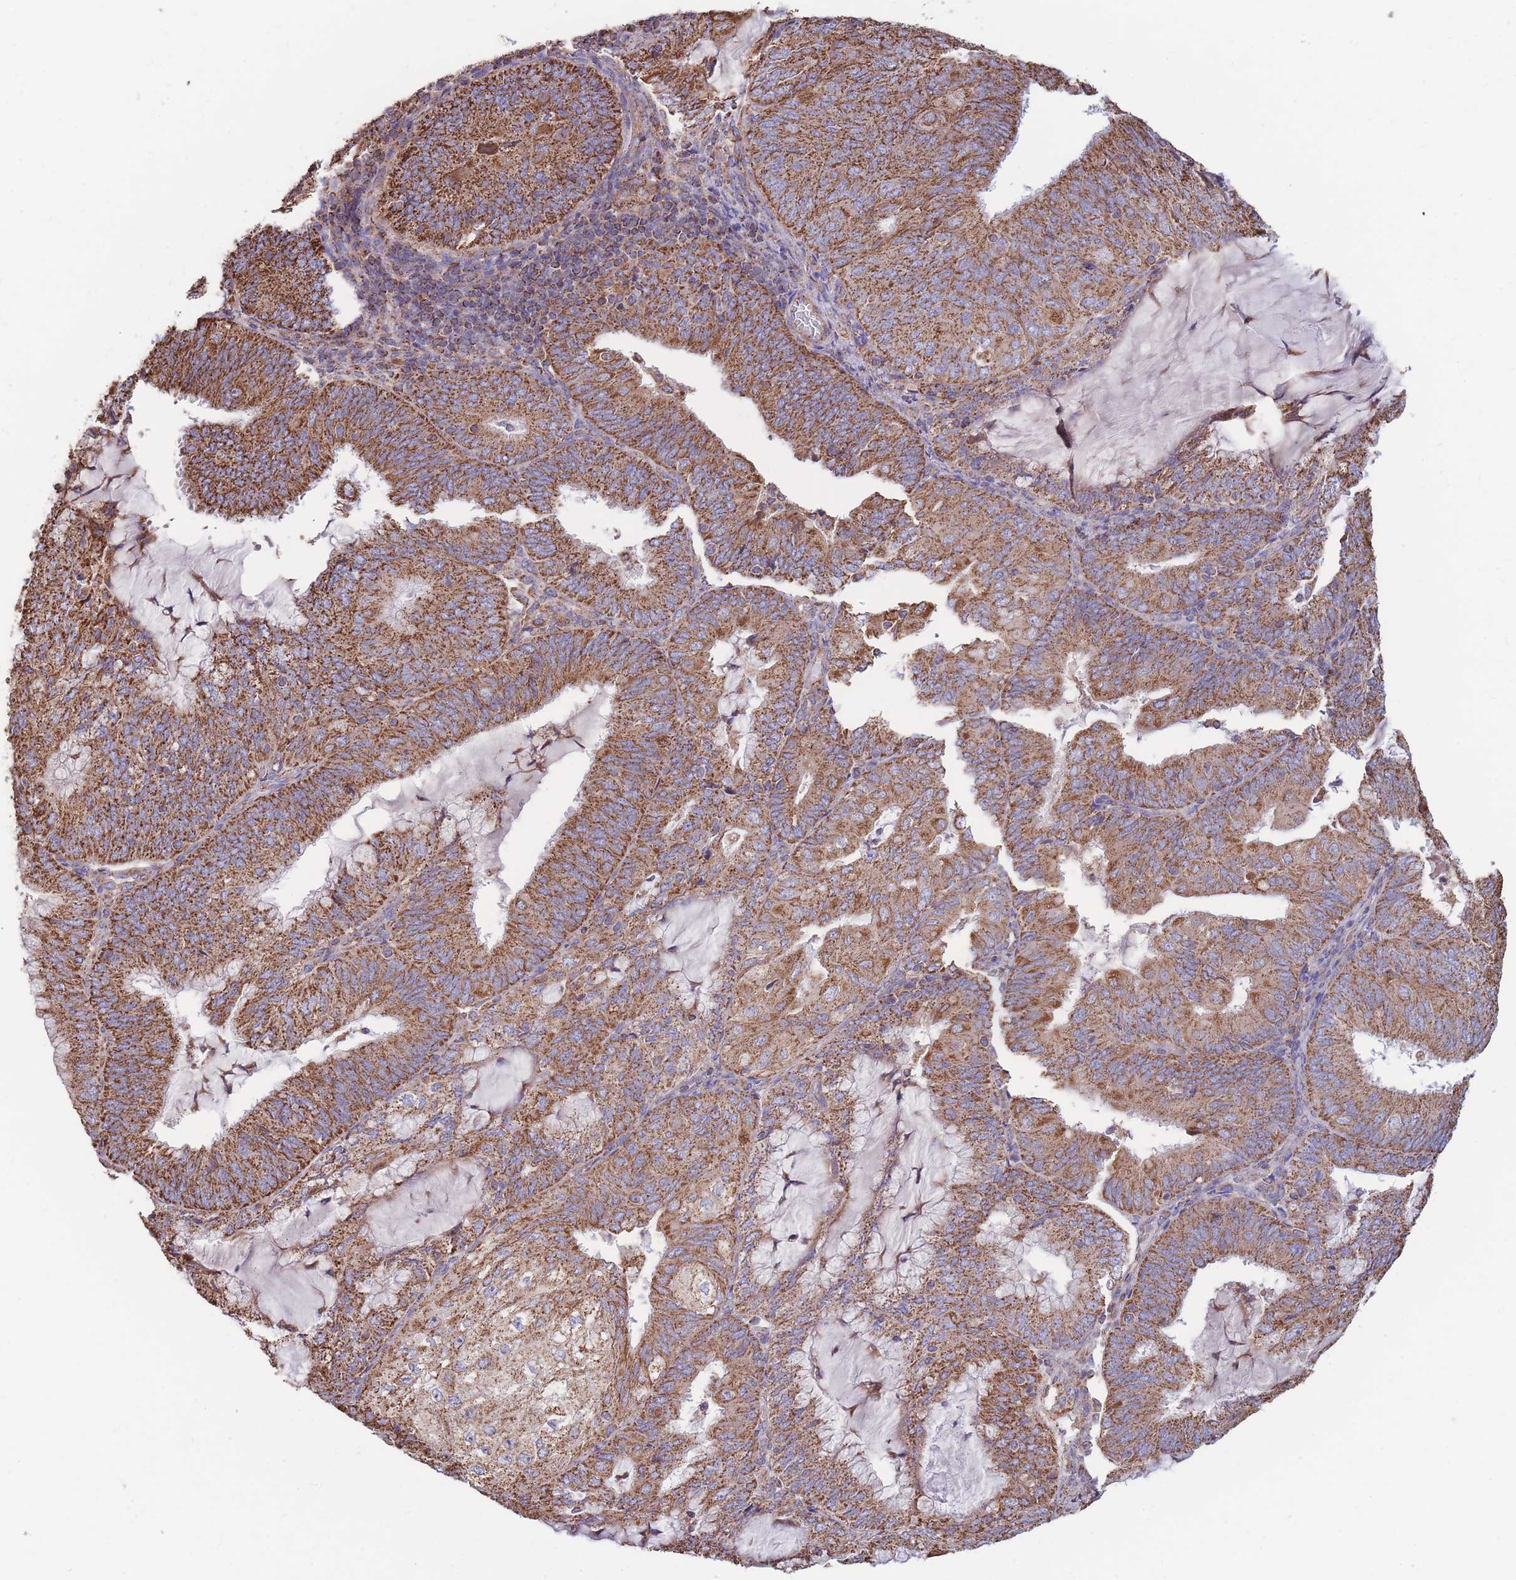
{"staining": {"intensity": "strong", "quantity": ">75%", "location": "cytoplasmic/membranous"}, "tissue": "endometrial cancer", "cell_type": "Tumor cells", "image_type": "cancer", "snomed": [{"axis": "morphology", "description": "Adenocarcinoma, NOS"}, {"axis": "topography", "description": "Endometrium"}], "caption": "Immunohistochemistry (IHC) of endometrial cancer displays high levels of strong cytoplasmic/membranous staining in about >75% of tumor cells. (brown staining indicates protein expression, while blue staining denotes nuclei).", "gene": "FKBP8", "patient": {"sex": "female", "age": 81}}